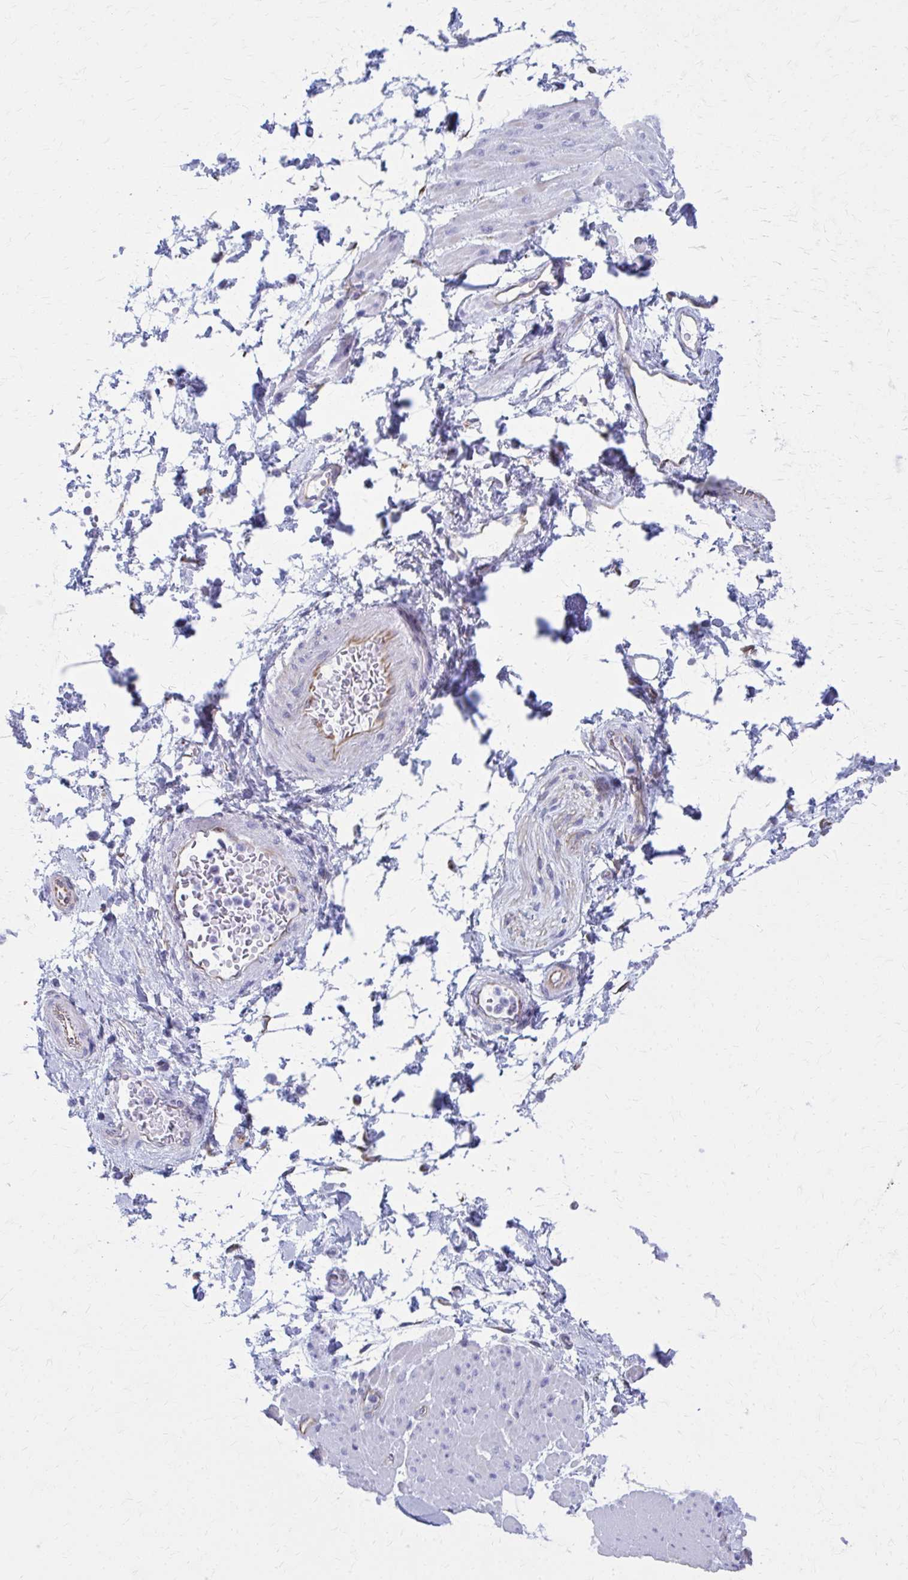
{"staining": {"intensity": "negative", "quantity": "none", "location": "none"}, "tissue": "adipose tissue", "cell_type": "Adipocytes", "image_type": "normal", "snomed": [{"axis": "morphology", "description": "Normal tissue, NOS"}, {"axis": "topography", "description": "Urinary bladder"}, {"axis": "topography", "description": "Peripheral nerve tissue"}], "caption": "Adipocytes show no significant positivity in normal adipose tissue. (DAB (3,3'-diaminobenzidine) immunohistochemistry (IHC) with hematoxylin counter stain).", "gene": "GFAP", "patient": {"sex": "female", "age": 60}}